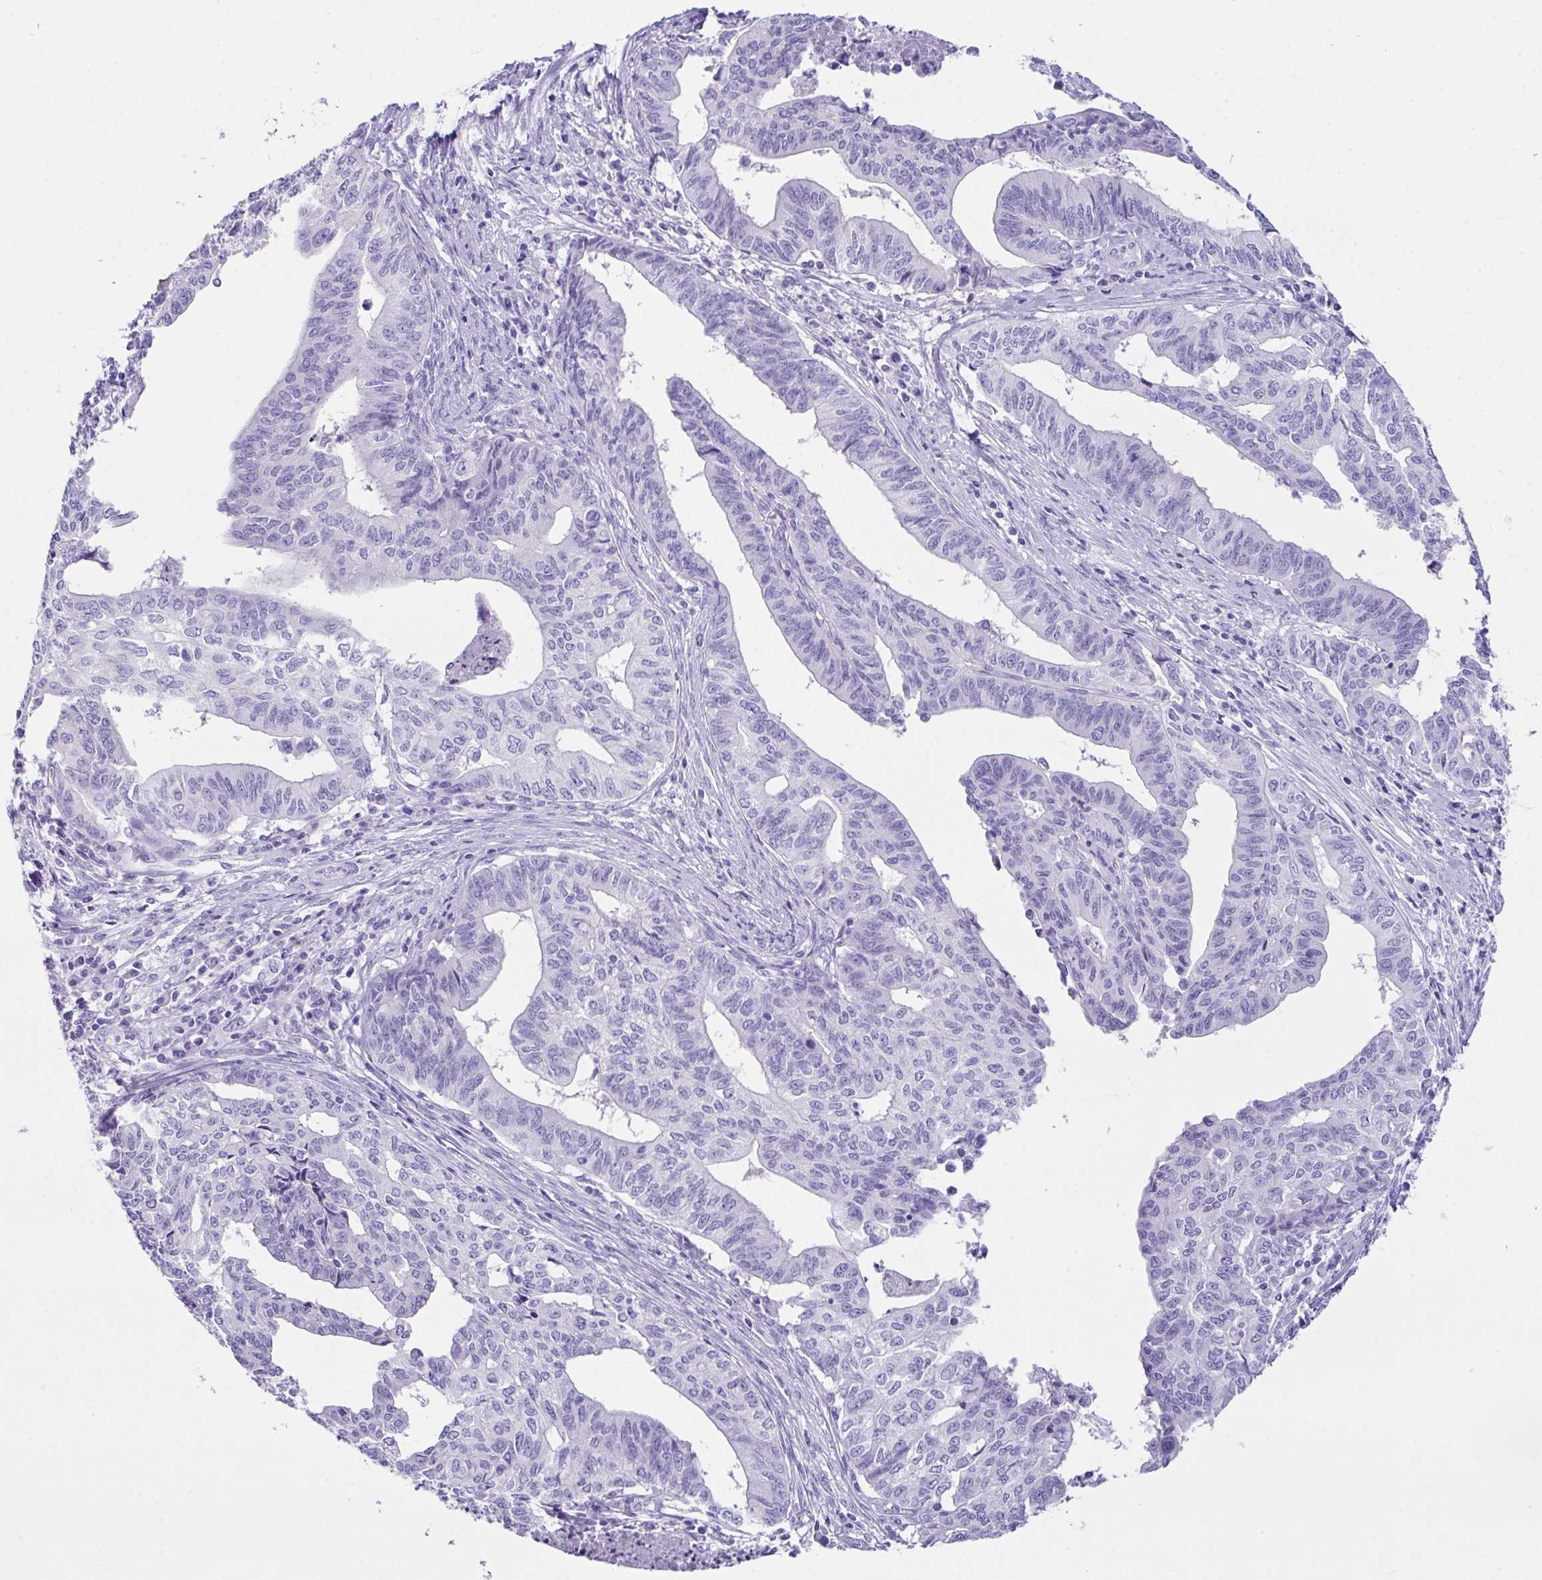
{"staining": {"intensity": "negative", "quantity": "none", "location": "none"}, "tissue": "endometrial cancer", "cell_type": "Tumor cells", "image_type": "cancer", "snomed": [{"axis": "morphology", "description": "Adenocarcinoma, NOS"}, {"axis": "topography", "description": "Endometrium"}], "caption": "Tumor cells are negative for protein expression in human endometrial adenocarcinoma. The staining is performed using DAB brown chromogen with nuclei counter-stained in using hematoxylin.", "gene": "LGALS4", "patient": {"sex": "female", "age": 65}}